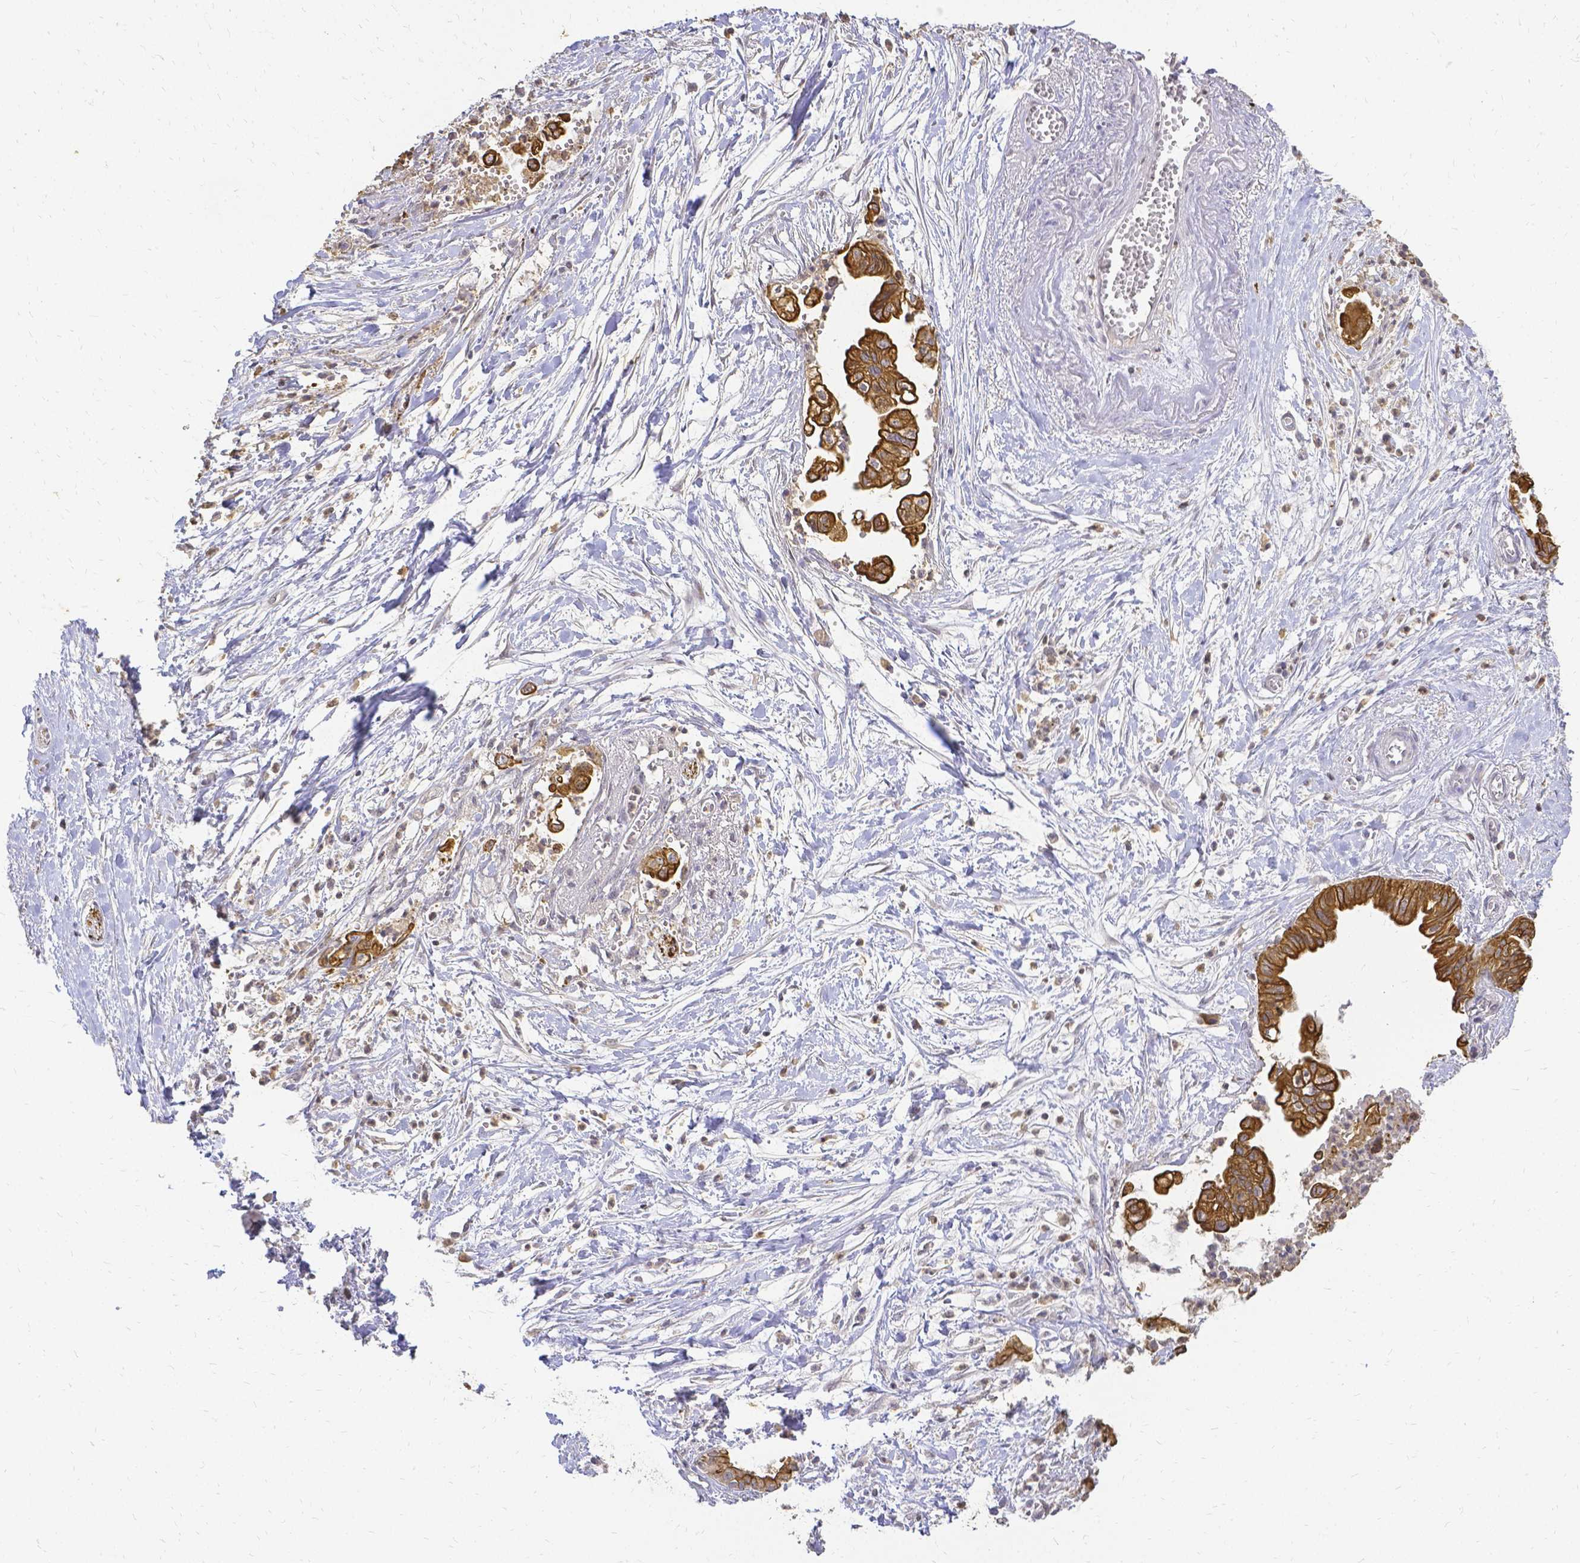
{"staining": {"intensity": "strong", "quantity": ">75%", "location": "cytoplasmic/membranous"}, "tissue": "pancreatic cancer", "cell_type": "Tumor cells", "image_type": "cancer", "snomed": [{"axis": "morphology", "description": "Adenocarcinoma, NOS"}, {"axis": "topography", "description": "Pancreas"}], "caption": "Brown immunohistochemical staining in human pancreatic cancer (adenocarcinoma) exhibits strong cytoplasmic/membranous staining in approximately >75% of tumor cells.", "gene": "CIB1", "patient": {"sex": "male", "age": 71}}